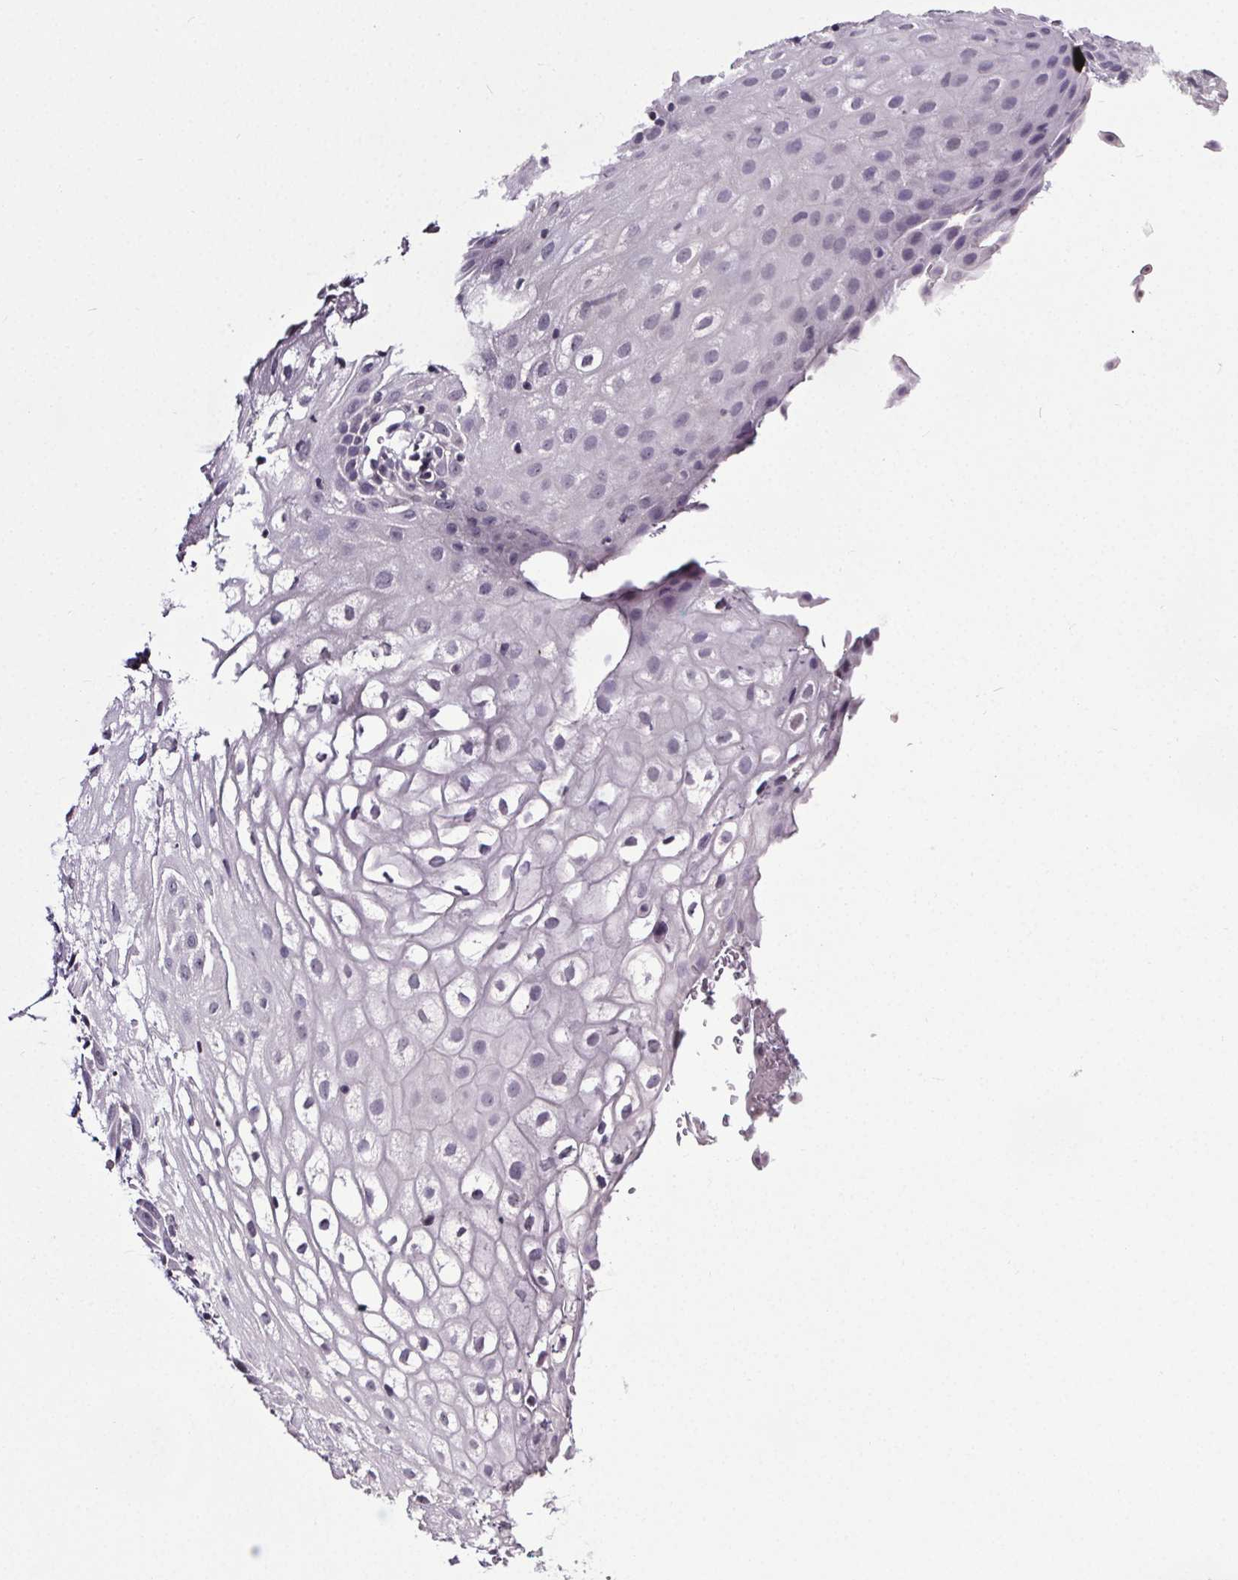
{"staining": {"intensity": "negative", "quantity": "none", "location": "none"}, "tissue": "vagina", "cell_type": "Squamous epithelial cells", "image_type": "normal", "snomed": [{"axis": "morphology", "description": "Normal tissue, NOS"}, {"axis": "morphology", "description": "Adenocarcinoma, NOS"}, {"axis": "topography", "description": "Rectum"}, {"axis": "topography", "description": "Vagina"}, {"axis": "topography", "description": "Peripheral nerve tissue"}], "caption": "Photomicrograph shows no significant protein expression in squamous epithelial cells of normal vagina. (Stains: DAB immunohistochemistry (IHC) with hematoxylin counter stain, Microscopy: brightfield microscopy at high magnification).", "gene": "NKX6", "patient": {"sex": "female", "age": 71}}